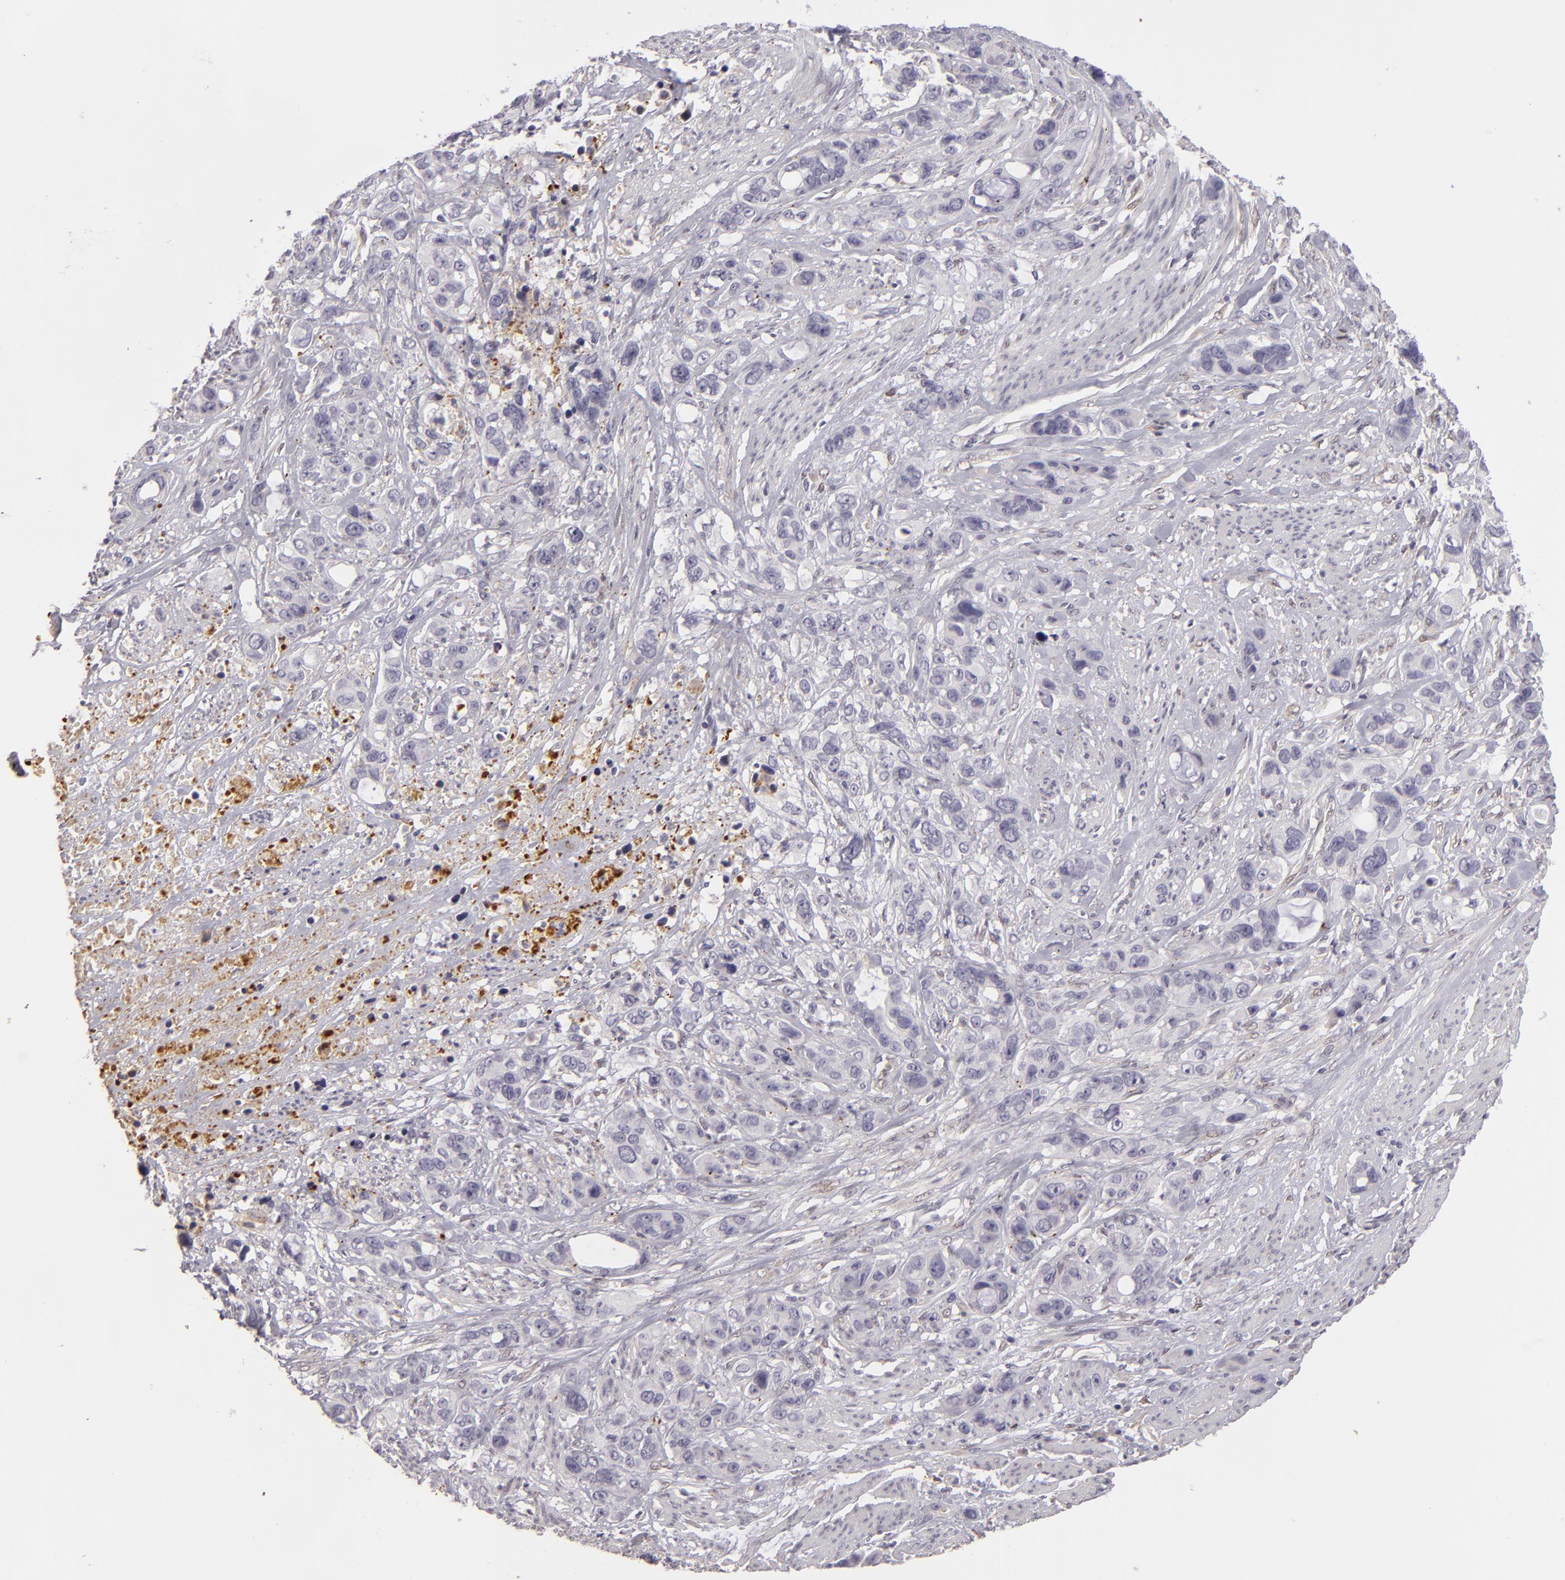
{"staining": {"intensity": "negative", "quantity": "none", "location": "none"}, "tissue": "stomach cancer", "cell_type": "Tumor cells", "image_type": "cancer", "snomed": [{"axis": "morphology", "description": "Adenocarcinoma, NOS"}, {"axis": "topography", "description": "Stomach, upper"}], "caption": "Adenocarcinoma (stomach) was stained to show a protein in brown. There is no significant positivity in tumor cells. (Brightfield microscopy of DAB immunohistochemistry at high magnification).", "gene": "EFS", "patient": {"sex": "male", "age": 47}}